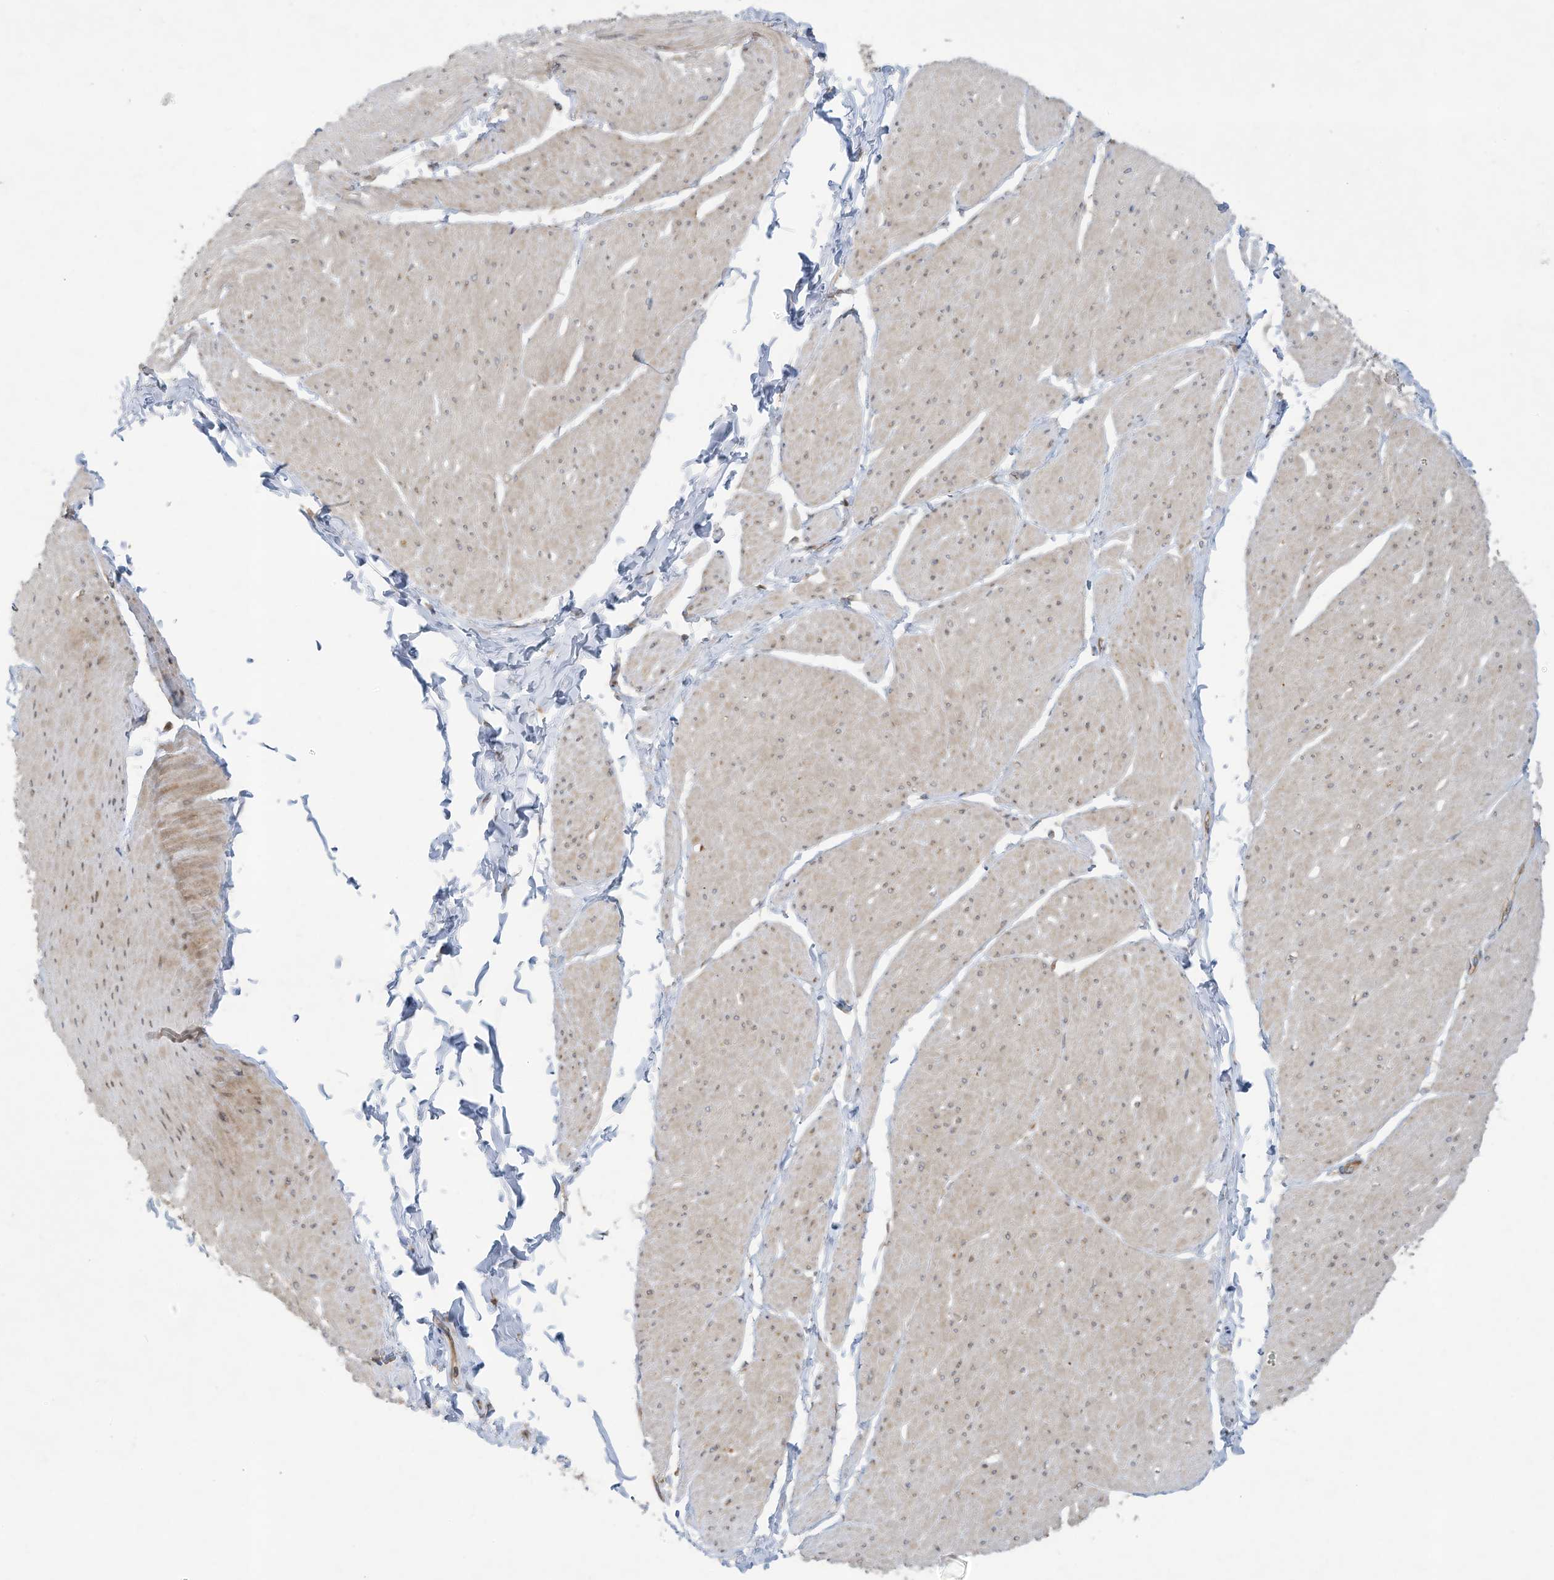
{"staining": {"intensity": "weak", "quantity": "<25%", "location": "cytoplasmic/membranous"}, "tissue": "smooth muscle", "cell_type": "Smooth muscle cells", "image_type": "normal", "snomed": [{"axis": "morphology", "description": "Urothelial carcinoma, High grade"}, {"axis": "topography", "description": "Urinary bladder"}], "caption": "The IHC micrograph has no significant expression in smooth muscle cells of smooth muscle.", "gene": "USE1", "patient": {"sex": "male", "age": 46}}